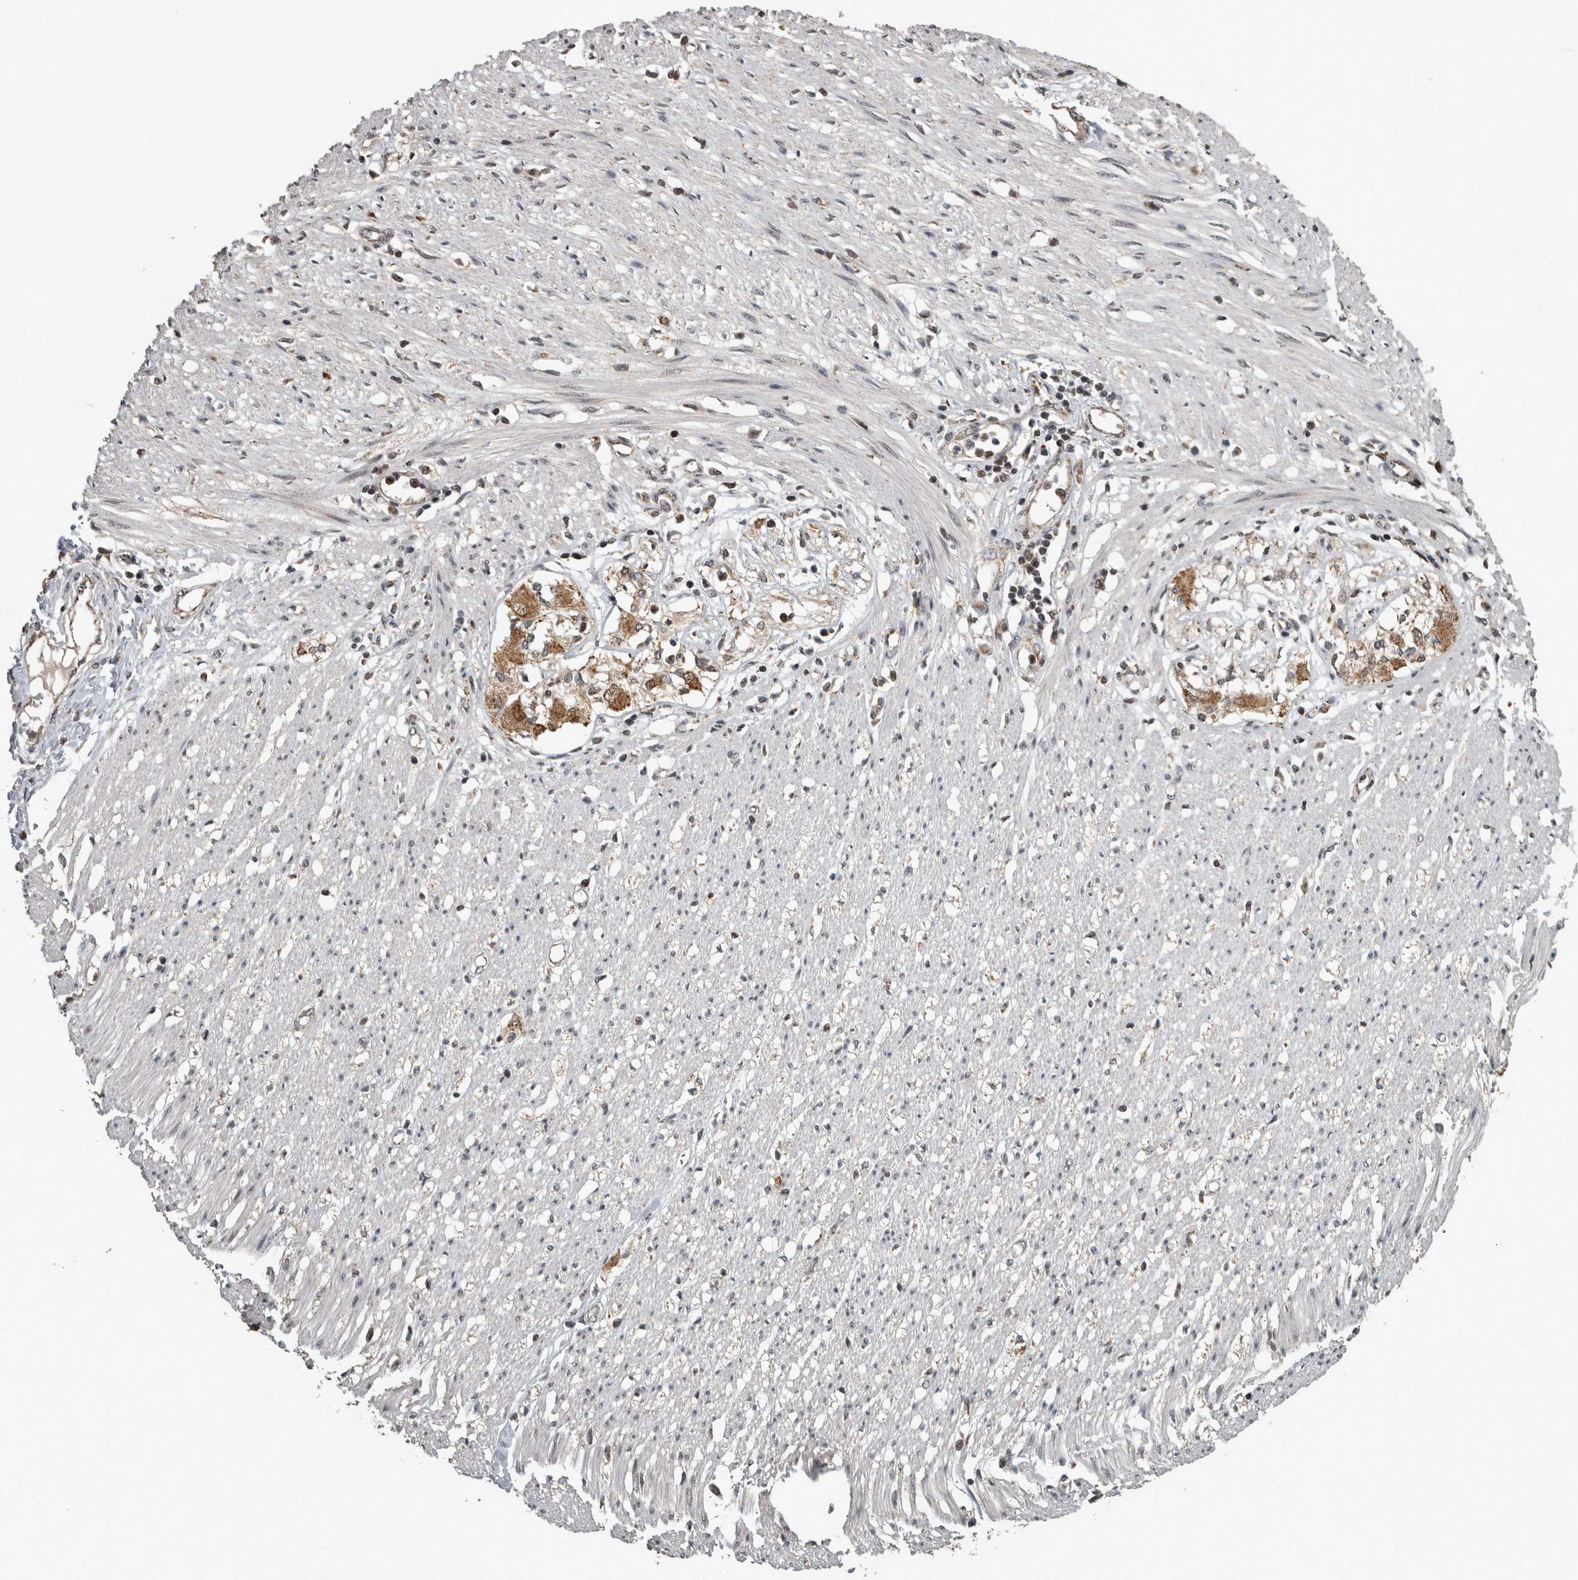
{"staining": {"intensity": "negative", "quantity": "none", "location": "none"}, "tissue": "soft tissue", "cell_type": "Chondrocytes", "image_type": "normal", "snomed": [{"axis": "morphology", "description": "Normal tissue, NOS"}, {"axis": "morphology", "description": "Adenocarcinoma, NOS"}, {"axis": "topography", "description": "Colon"}, {"axis": "topography", "description": "Peripheral nerve tissue"}], "caption": "Chondrocytes are negative for brown protein staining in normal soft tissue. Brightfield microscopy of immunohistochemistry stained with DAB (3,3'-diaminobenzidine) (brown) and hematoxylin (blue), captured at high magnification.", "gene": "OR2K2", "patient": {"sex": "male", "age": 14}}